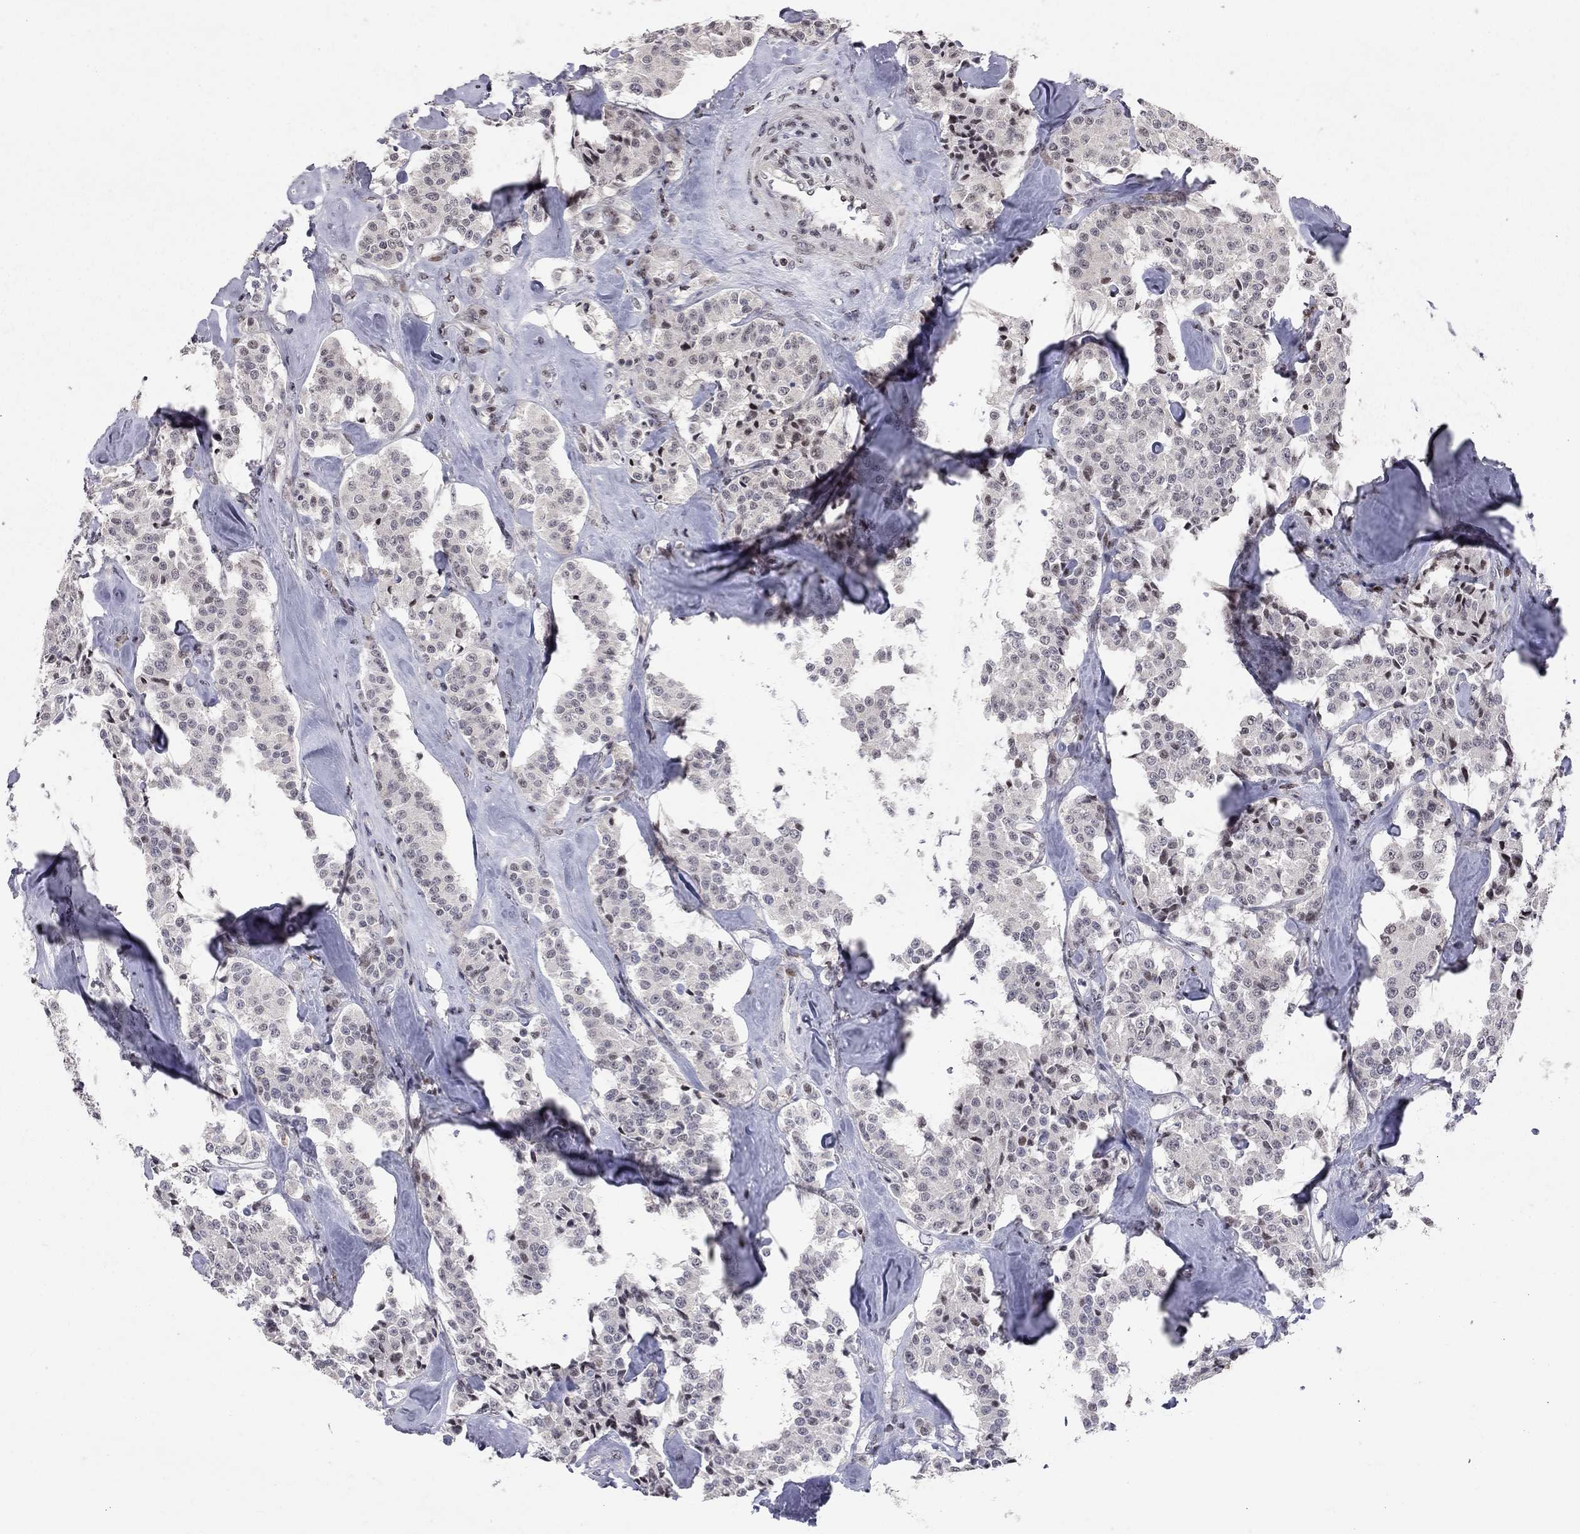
{"staining": {"intensity": "negative", "quantity": "none", "location": "none"}, "tissue": "carcinoid", "cell_type": "Tumor cells", "image_type": "cancer", "snomed": [{"axis": "morphology", "description": "Carcinoid, malignant, NOS"}, {"axis": "topography", "description": "Pancreas"}], "caption": "Immunohistochemistry photomicrograph of neoplastic tissue: human carcinoid stained with DAB shows no significant protein staining in tumor cells.", "gene": "HDAC3", "patient": {"sex": "male", "age": 41}}